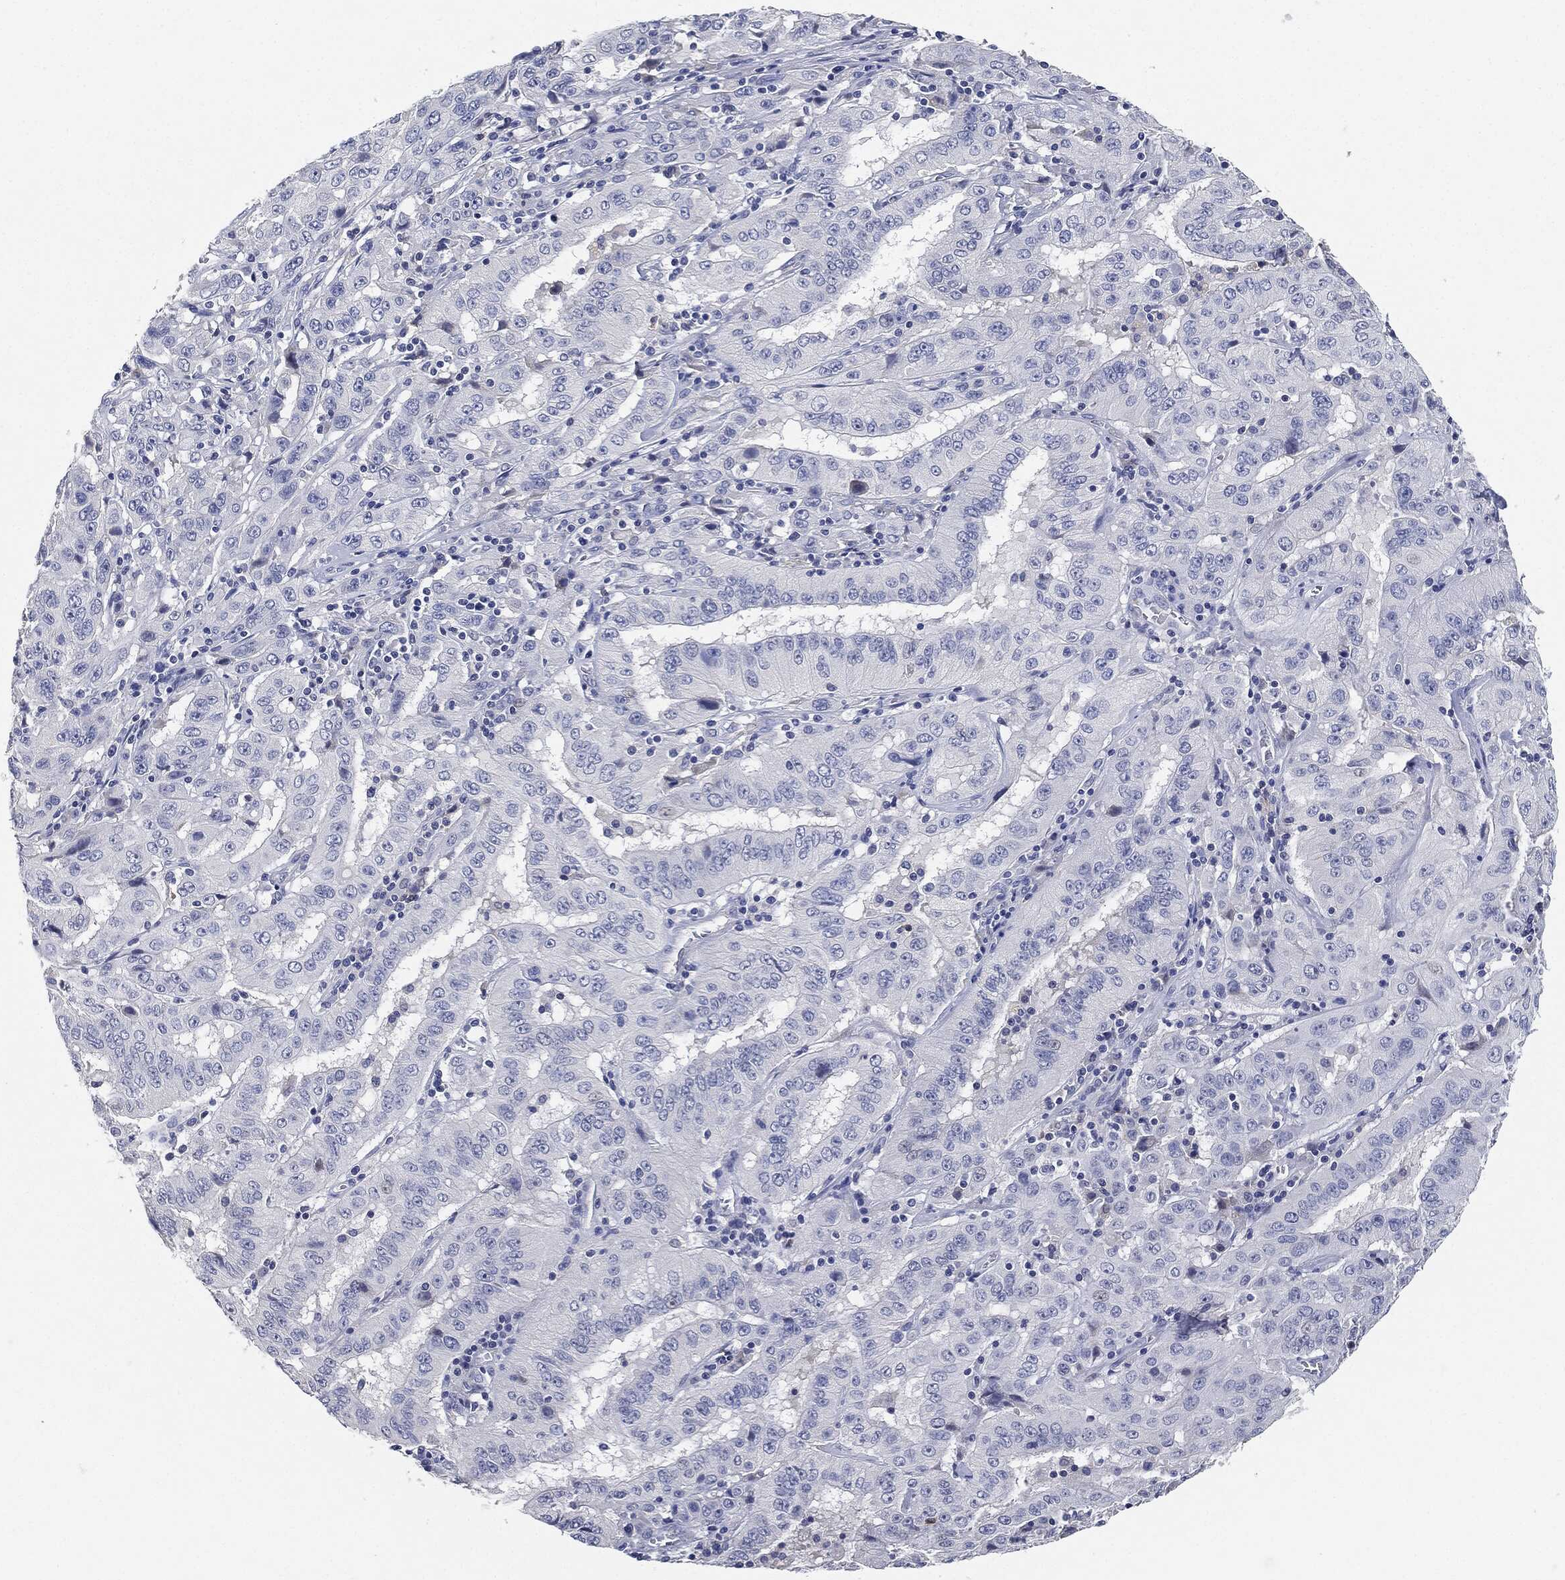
{"staining": {"intensity": "negative", "quantity": "none", "location": "none"}, "tissue": "pancreatic cancer", "cell_type": "Tumor cells", "image_type": "cancer", "snomed": [{"axis": "morphology", "description": "Adenocarcinoma, NOS"}, {"axis": "topography", "description": "Pancreas"}], "caption": "An image of pancreatic cancer stained for a protein shows no brown staining in tumor cells.", "gene": "NTRK1", "patient": {"sex": "male", "age": 63}}